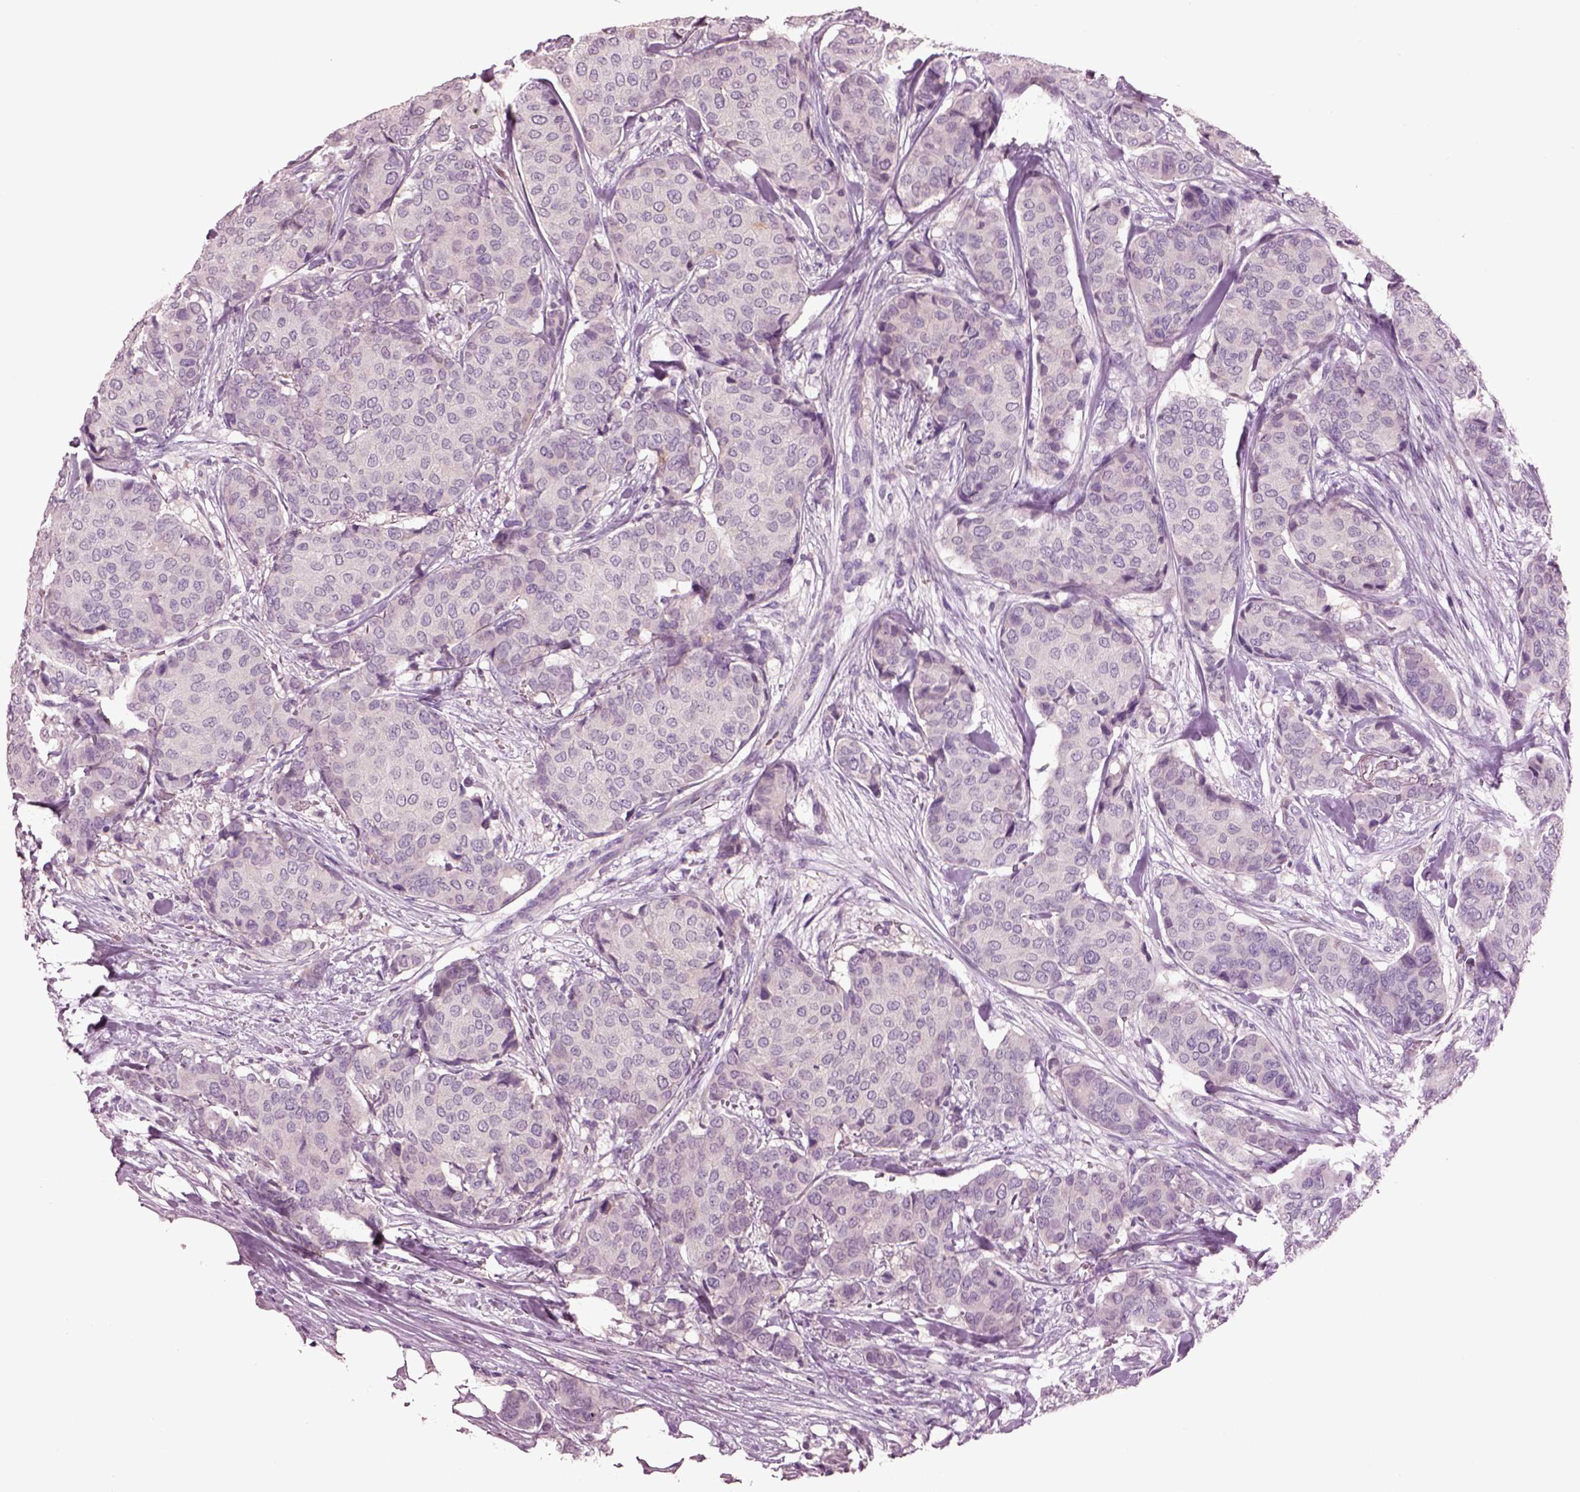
{"staining": {"intensity": "negative", "quantity": "none", "location": "none"}, "tissue": "breast cancer", "cell_type": "Tumor cells", "image_type": "cancer", "snomed": [{"axis": "morphology", "description": "Duct carcinoma"}, {"axis": "topography", "description": "Breast"}], "caption": "High power microscopy micrograph of an immunohistochemistry image of breast invasive ductal carcinoma, revealing no significant staining in tumor cells. The staining is performed using DAB brown chromogen with nuclei counter-stained in using hematoxylin.", "gene": "CLPSL1", "patient": {"sex": "female", "age": 75}}